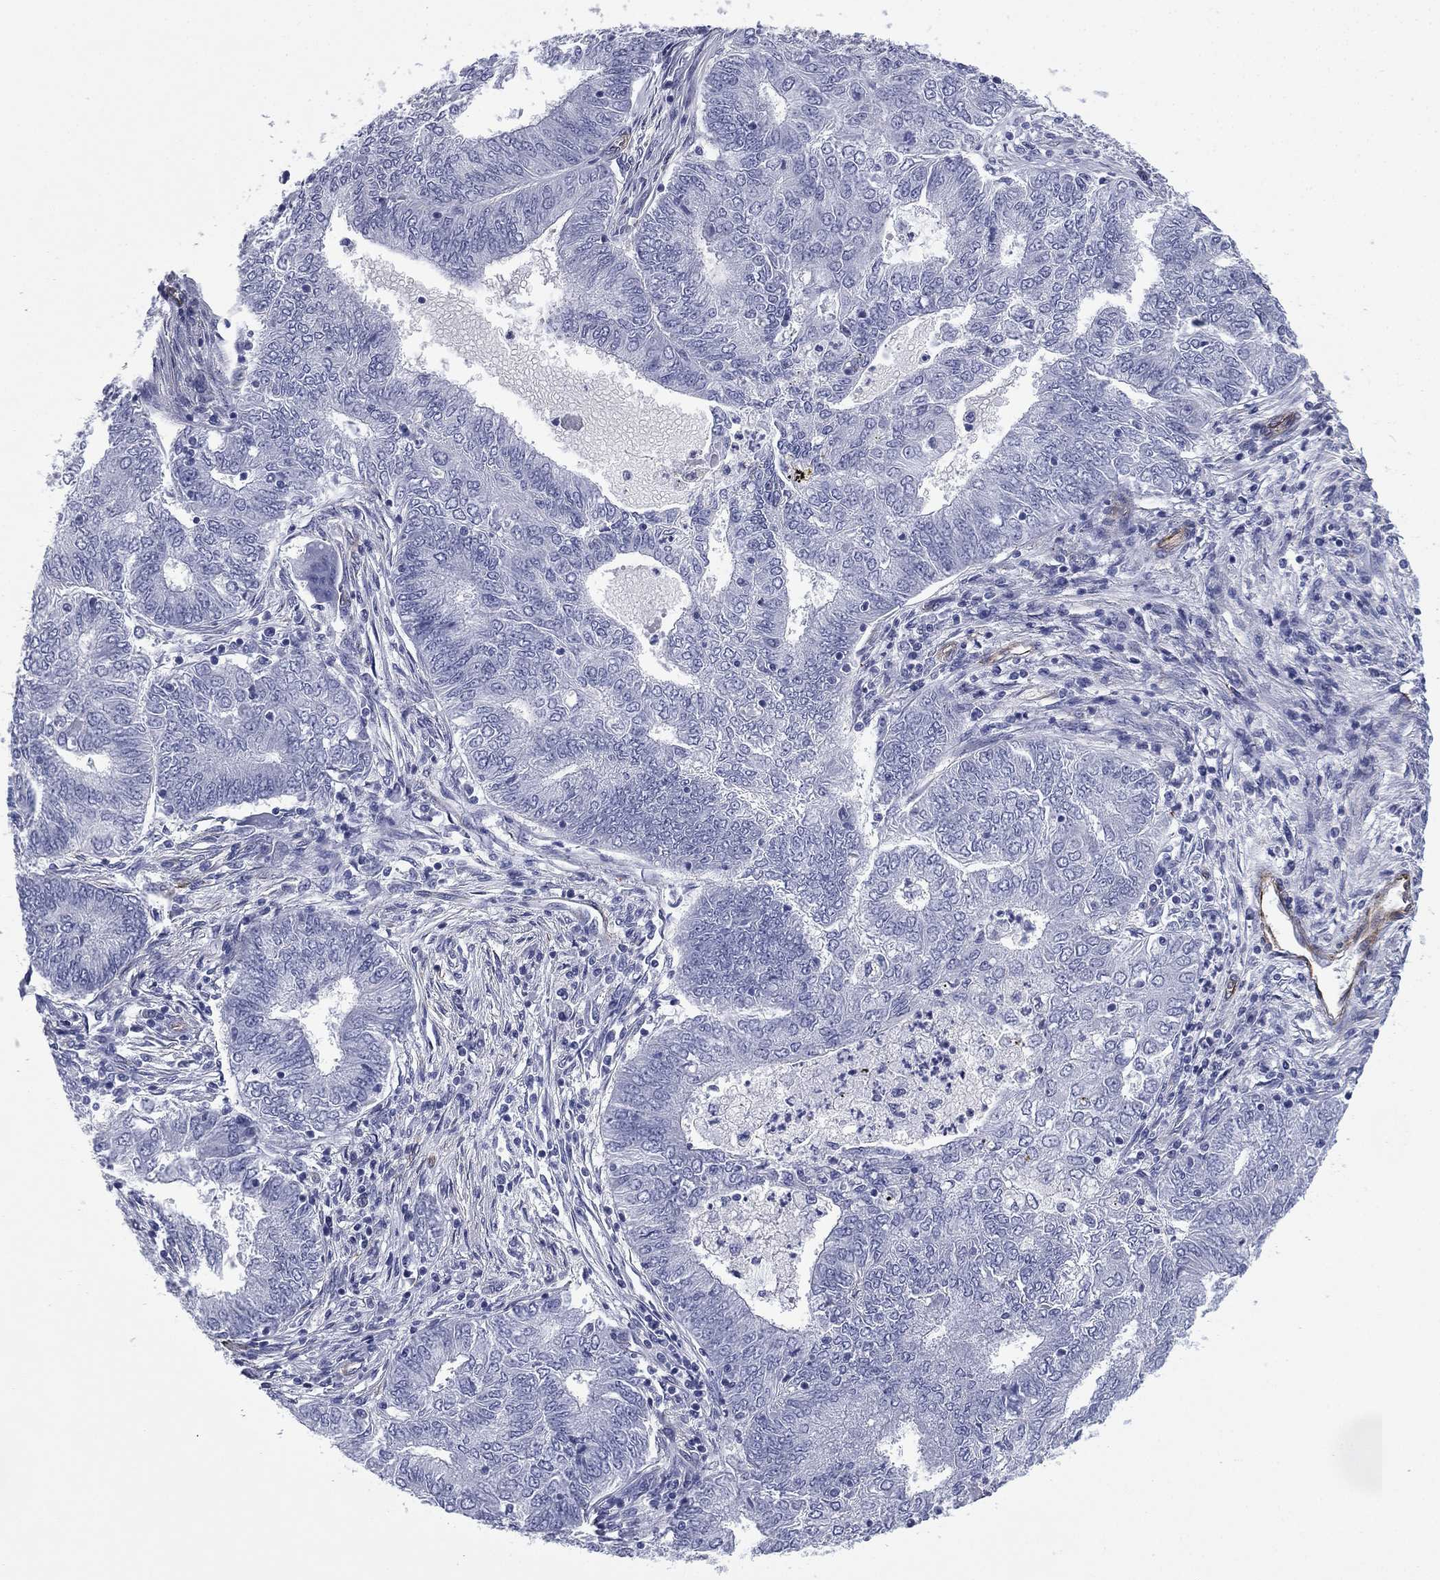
{"staining": {"intensity": "negative", "quantity": "none", "location": "none"}, "tissue": "endometrial cancer", "cell_type": "Tumor cells", "image_type": "cancer", "snomed": [{"axis": "morphology", "description": "Adenocarcinoma, NOS"}, {"axis": "topography", "description": "Endometrium"}], "caption": "Immunohistochemistry photomicrograph of neoplastic tissue: endometrial adenocarcinoma stained with DAB (3,3'-diaminobenzidine) shows no significant protein expression in tumor cells. (DAB (3,3'-diaminobenzidine) immunohistochemistry, high magnification).", "gene": "CAVIN3", "patient": {"sex": "female", "age": 62}}